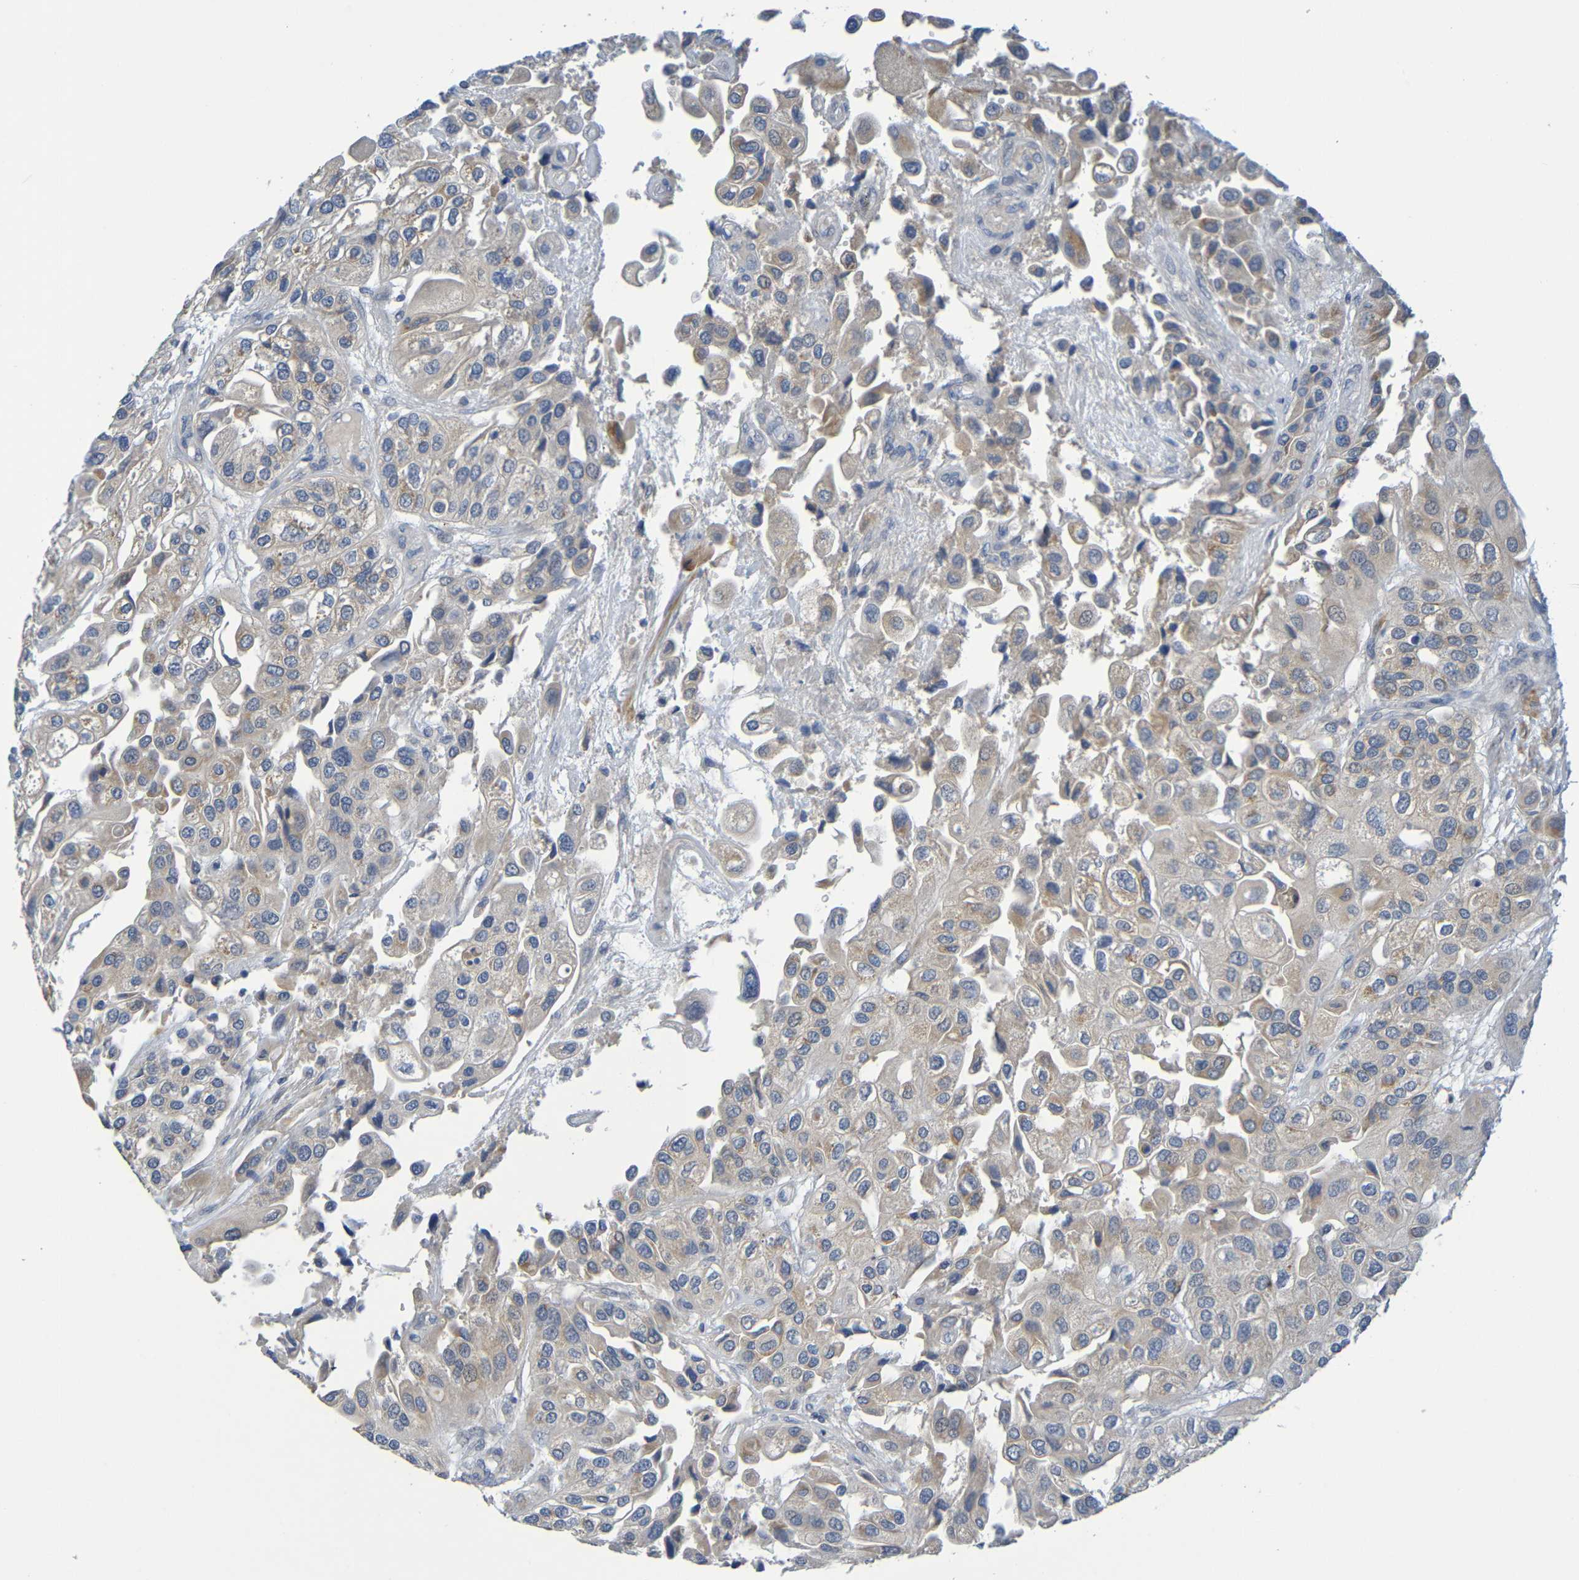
{"staining": {"intensity": "weak", "quantity": ">75%", "location": "cytoplasmic/membranous"}, "tissue": "urothelial cancer", "cell_type": "Tumor cells", "image_type": "cancer", "snomed": [{"axis": "morphology", "description": "Urothelial carcinoma, High grade"}, {"axis": "topography", "description": "Urinary bladder"}], "caption": "Urothelial carcinoma (high-grade) was stained to show a protein in brown. There is low levels of weak cytoplasmic/membranous staining in approximately >75% of tumor cells.", "gene": "CYP4F2", "patient": {"sex": "female", "age": 64}}